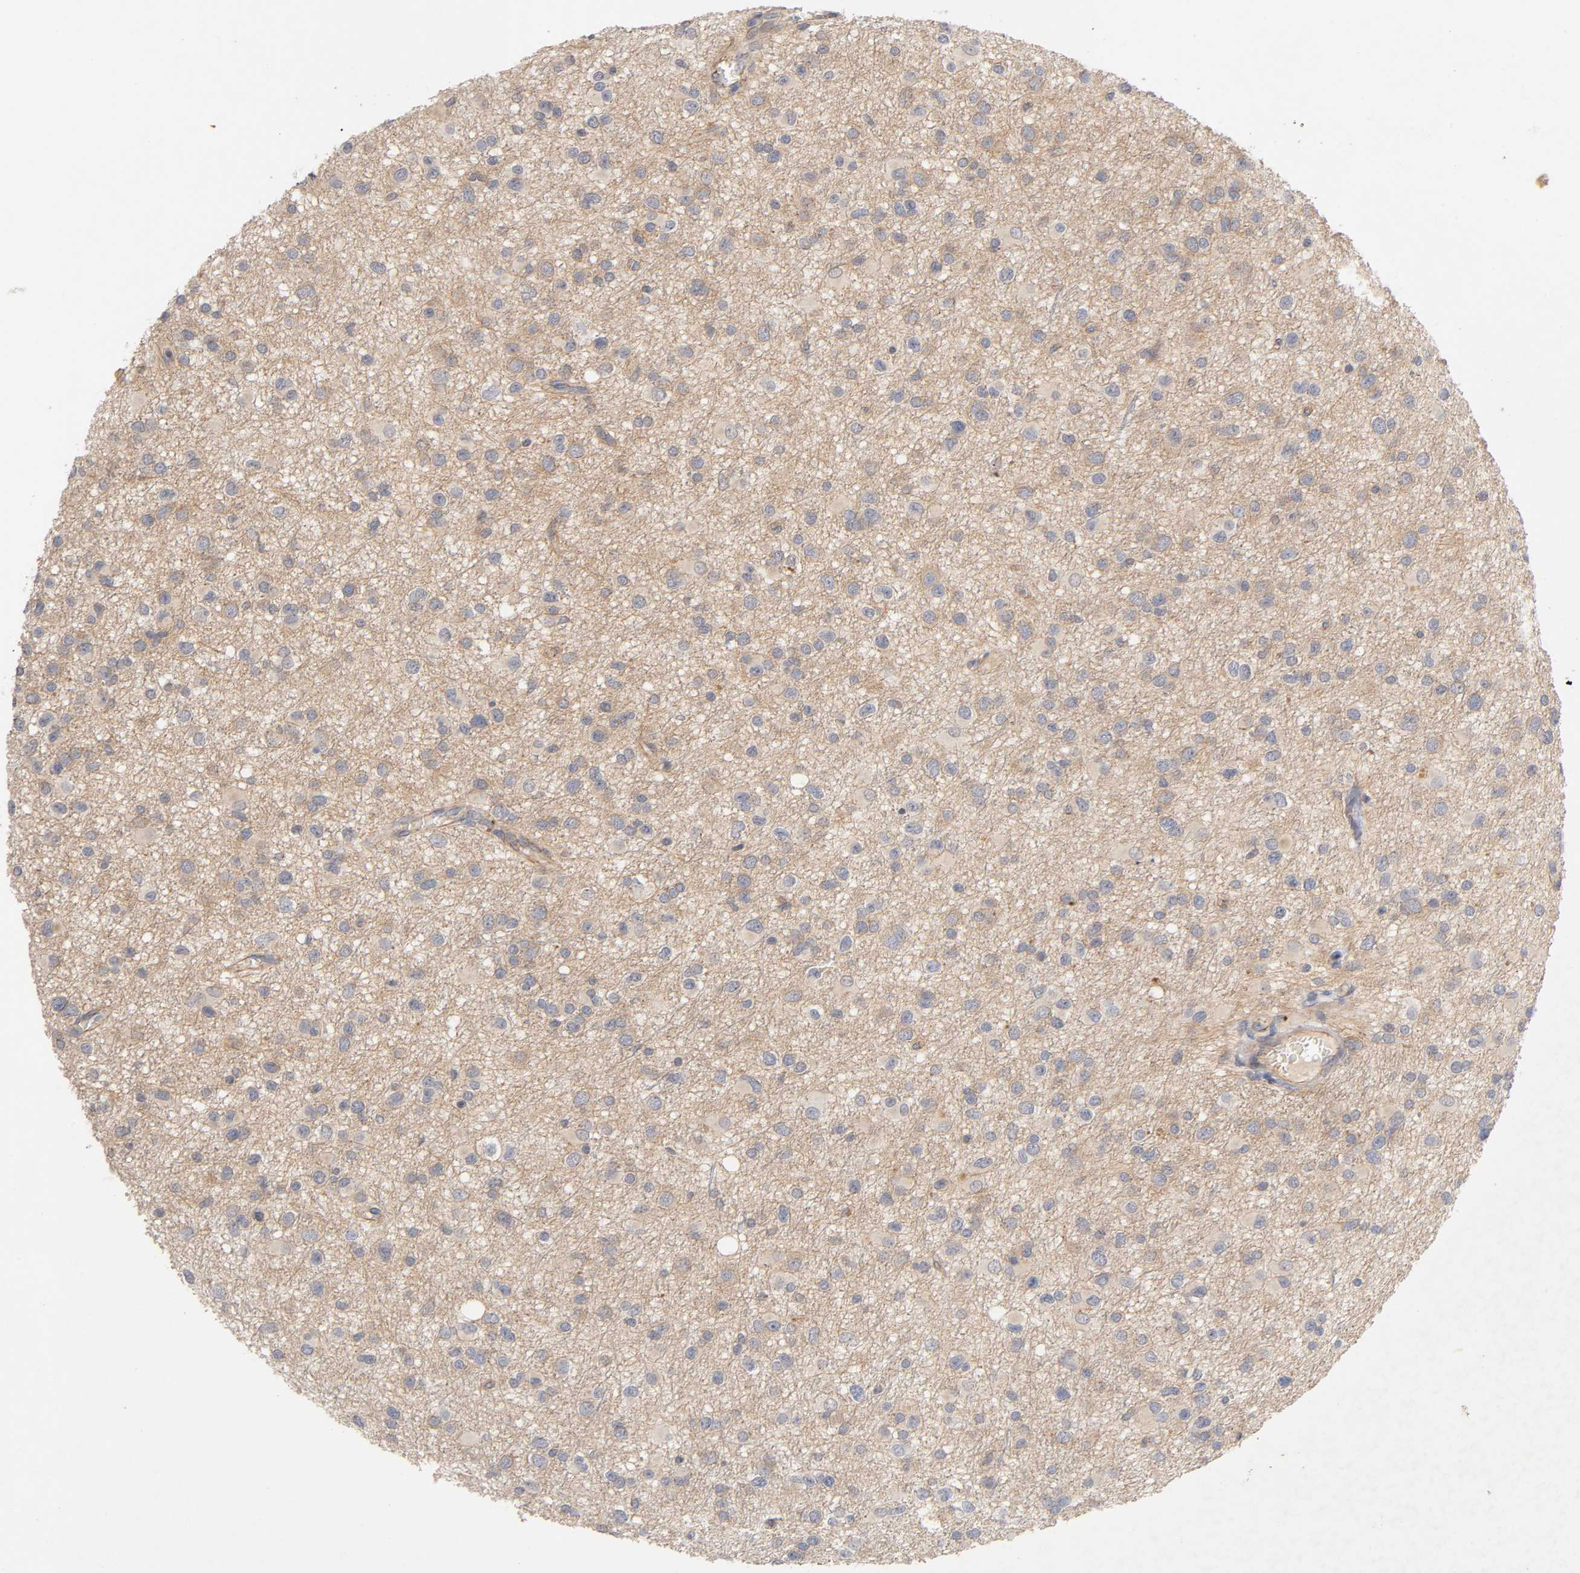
{"staining": {"intensity": "weak", "quantity": ">75%", "location": "cytoplasmic/membranous"}, "tissue": "glioma", "cell_type": "Tumor cells", "image_type": "cancer", "snomed": [{"axis": "morphology", "description": "Glioma, malignant, Low grade"}, {"axis": "topography", "description": "Brain"}], "caption": "High-magnification brightfield microscopy of low-grade glioma (malignant) stained with DAB (3,3'-diaminobenzidine) (brown) and counterstained with hematoxylin (blue). tumor cells exhibit weak cytoplasmic/membranous positivity is identified in about>75% of cells.", "gene": "PDZD11", "patient": {"sex": "male", "age": 42}}